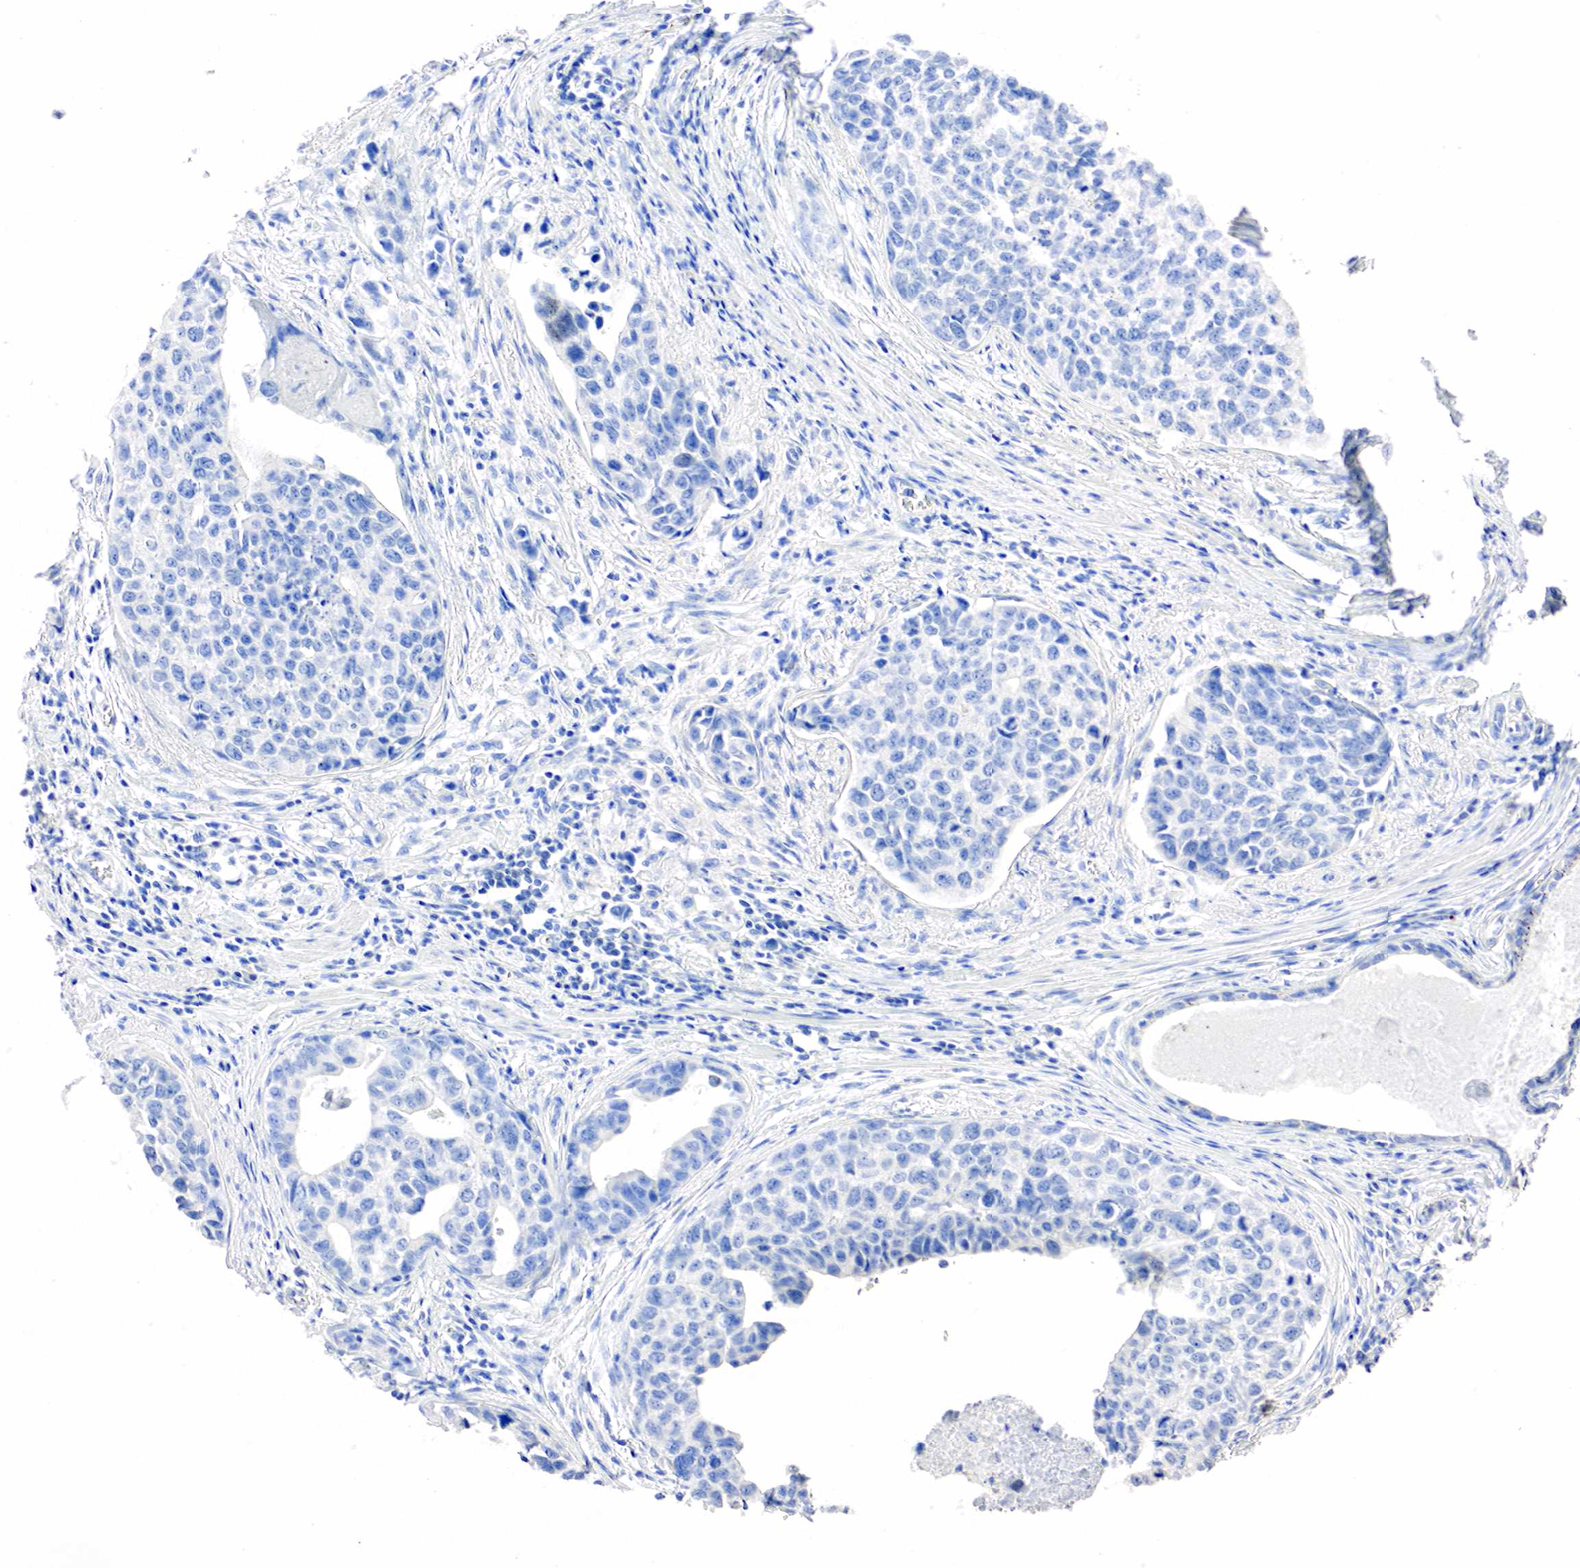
{"staining": {"intensity": "negative", "quantity": "none", "location": "none"}, "tissue": "urothelial cancer", "cell_type": "Tumor cells", "image_type": "cancer", "snomed": [{"axis": "morphology", "description": "Urothelial carcinoma, High grade"}, {"axis": "topography", "description": "Urinary bladder"}], "caption": "Urothelial cancer was stained to show a protein in brown. There is no significant staining in tumor cells. (Stains: DAB immunohistochemistry with hematoxylin counter stain, Microscopy: brightfield microscopy at high magnification).", "gene": "SST", "patient": {"sex": "male", "age": 81}}